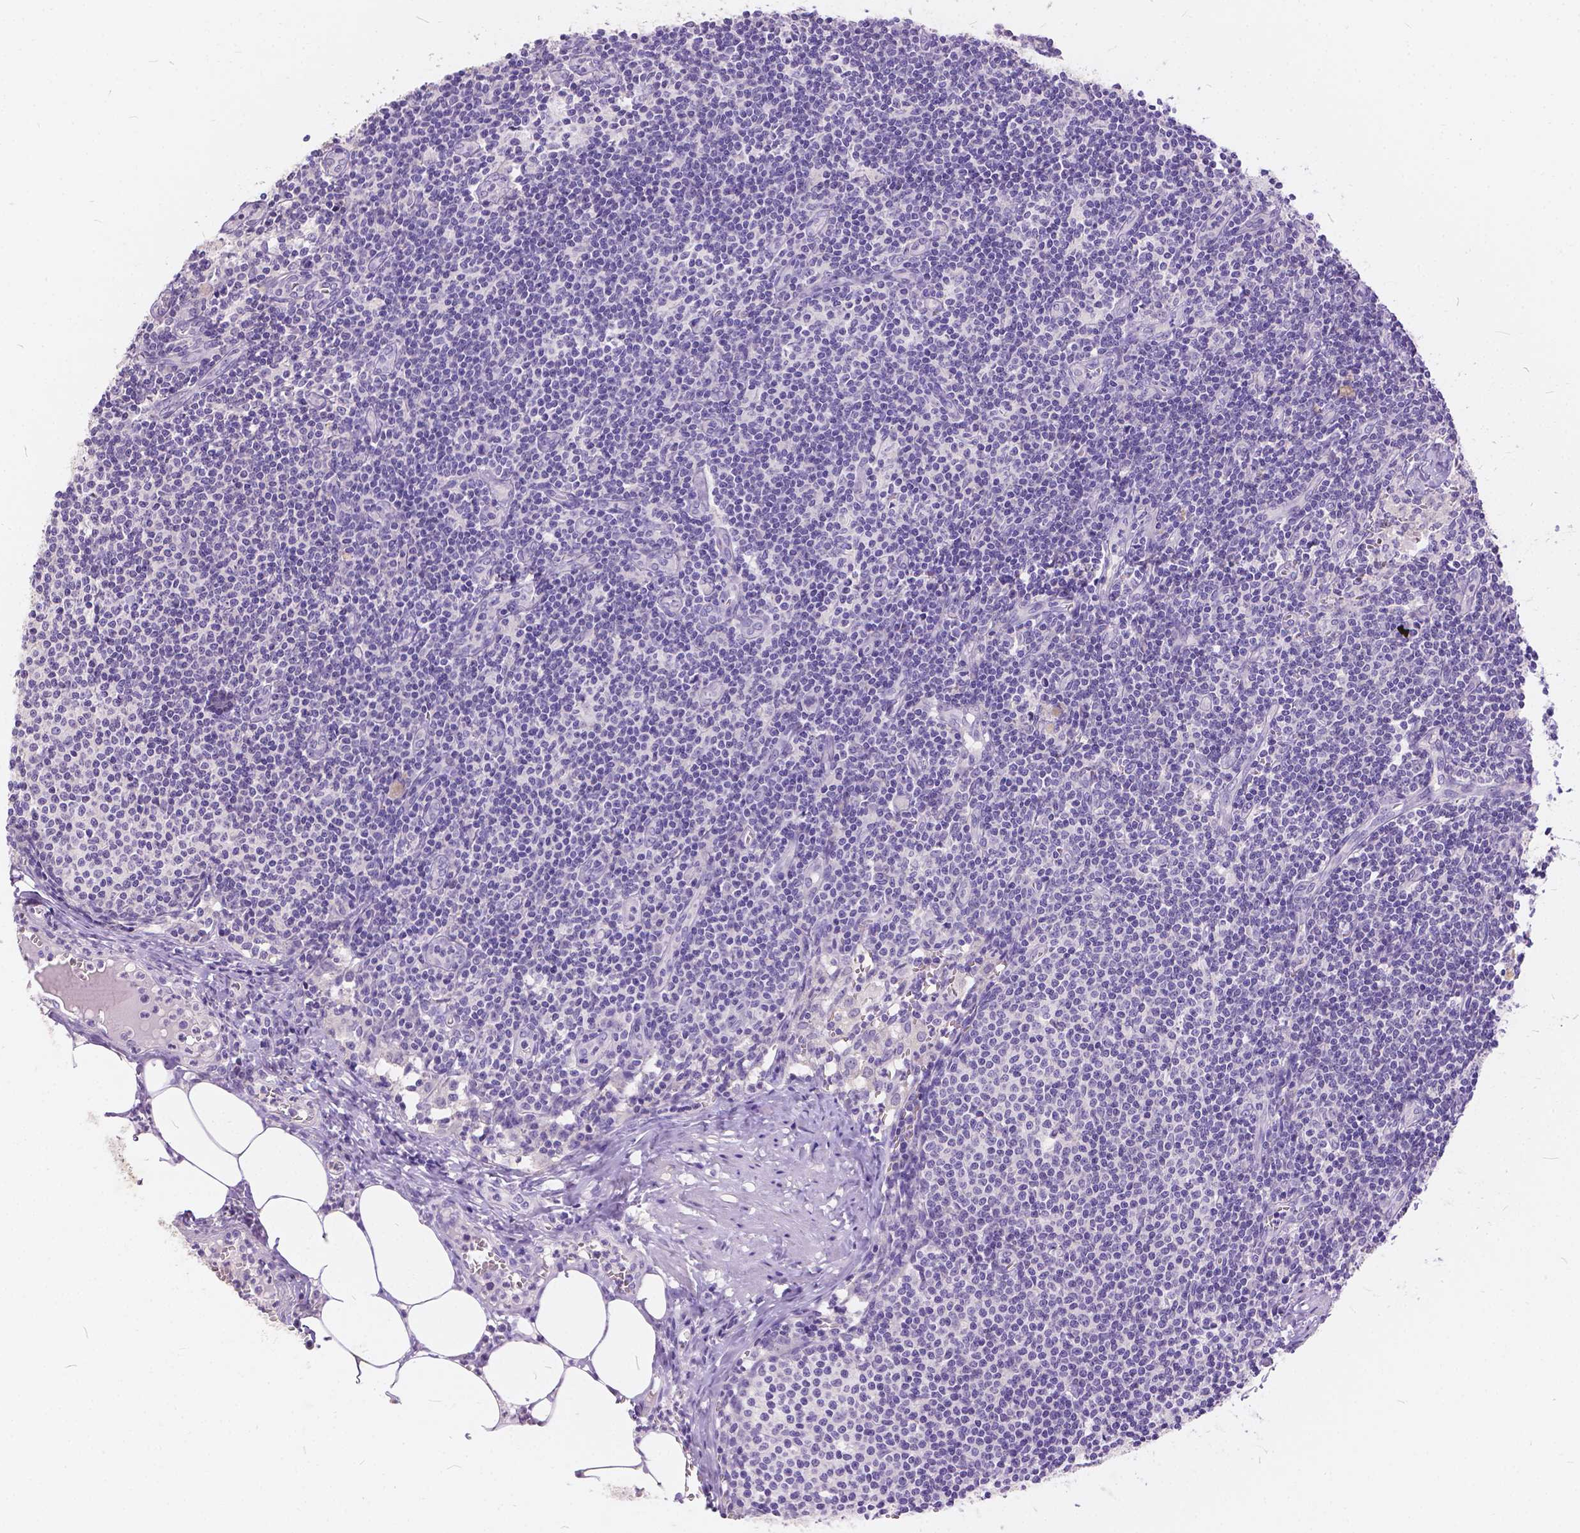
{"staining": {"intensity": "negative", "quantity": "none", "location": "none"}, "tissue": "lymph node", "cell_type": "Germinal center cells", "image_type": "normal", "snomed": [{"axis": "morphology", "description": "Normal tissue, NOS"}, {"axis": "topography", "description": "Lymph node"}], "caption": "This is a image of immunohistochemistry staining of normal lymph node, which shows no staining in germinal center cells.", "gene": "PEX11G", "patient": {"sex": "female", "age": 50}}